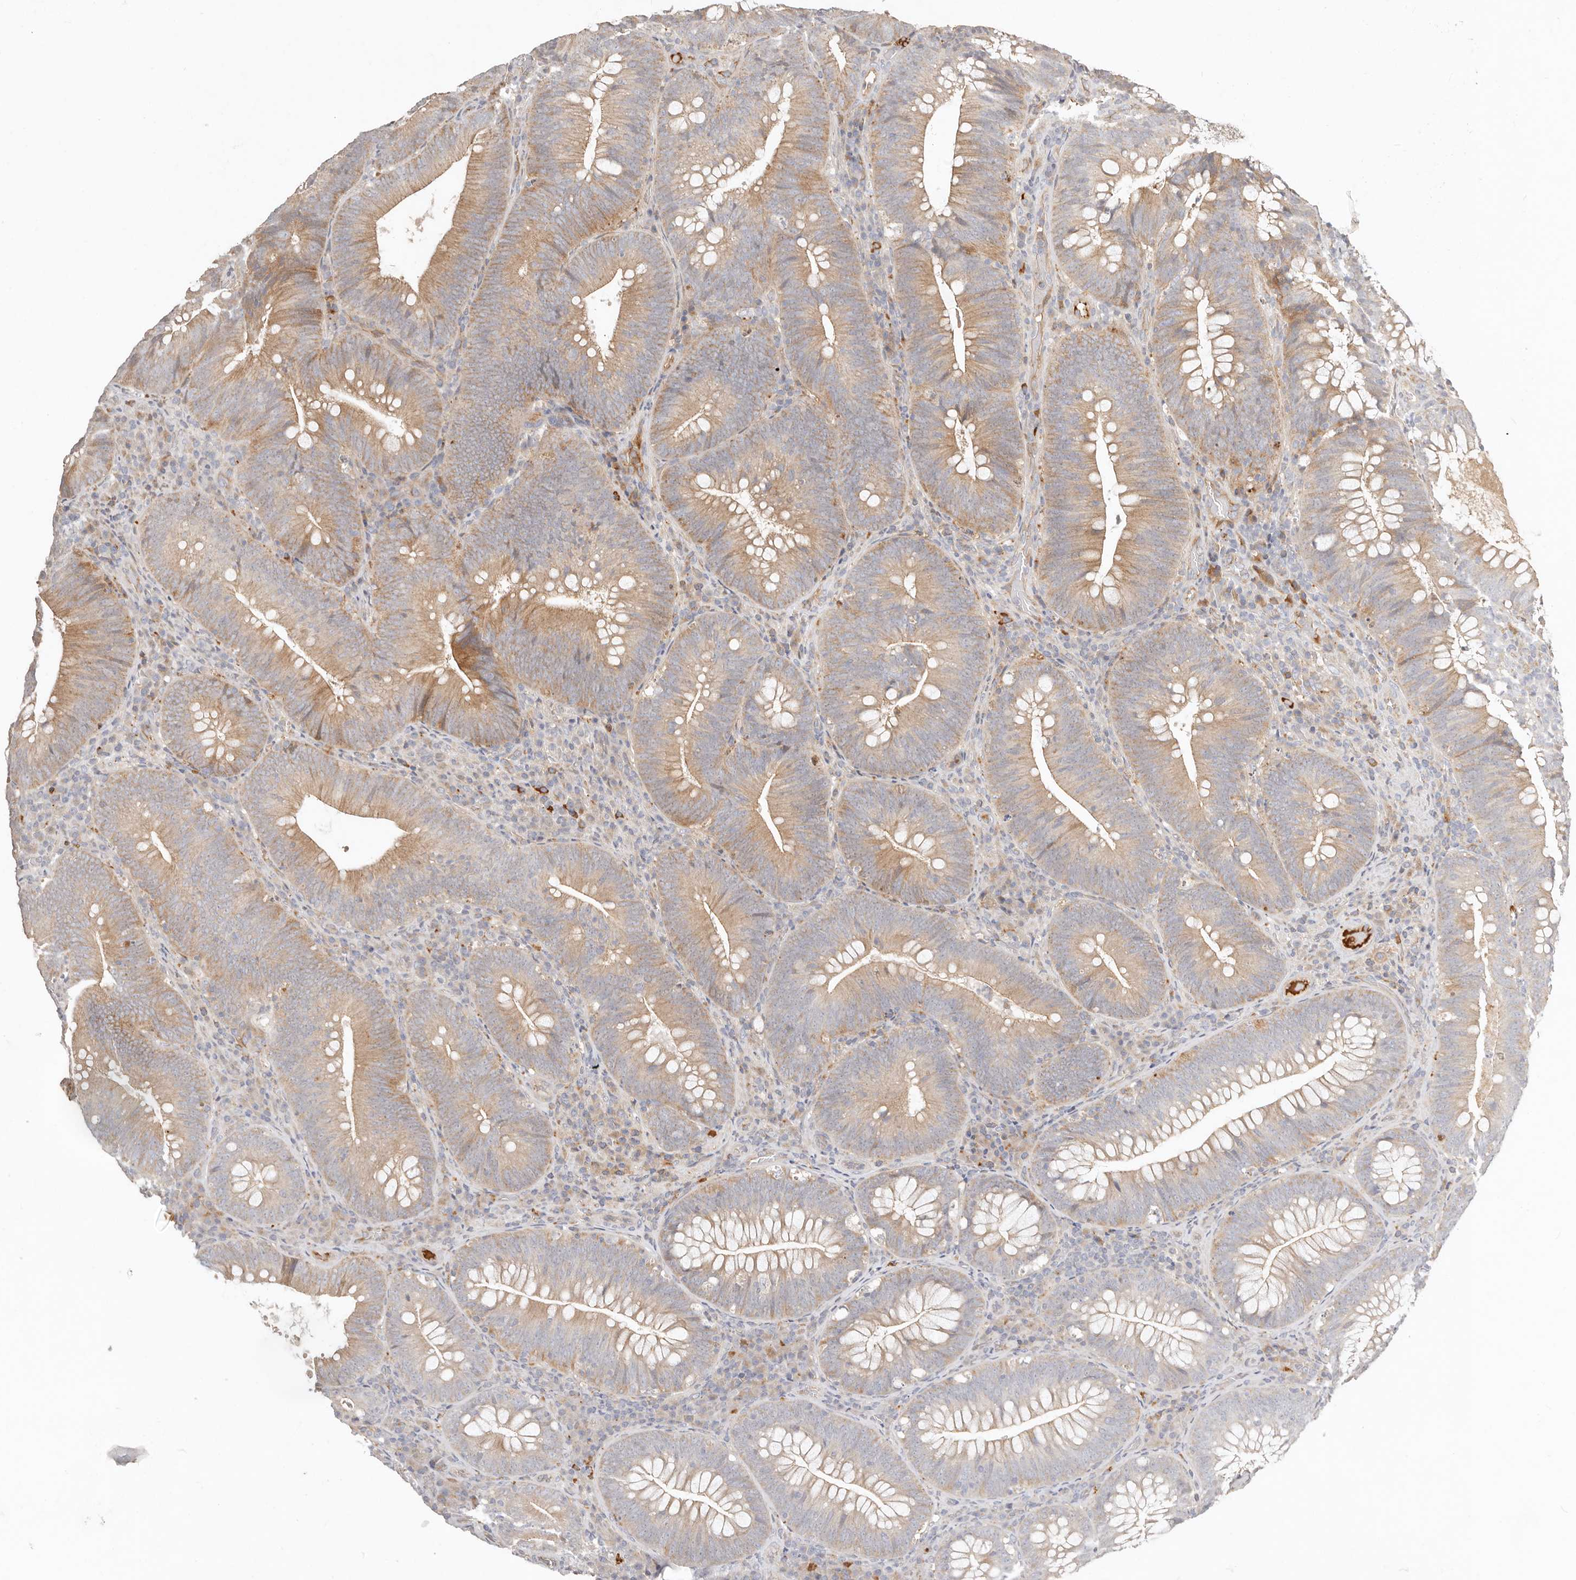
{"staining": {"intensity": "moderate", "quantity": ">75%", "location": "cytoplasmic/membranous"}, "tissue": "colorectal cancer", "cell_type": "Tumor cells", "image_type": "cancer", "snomed": [{"axis": "morphology", "description": "Normal tissue, NOS"}, {"axis": "topography", "description": "Colon"}], "caption": "Immunohistochemical staining of human colorectal cancer demonstrates moderate cytoplasmic/membranous protein expression in approximately >75% of tumor cells. (brown staining indicates protein expression, while blue staining denotes nuclei).", "gene": "MTFR2", "patient": {"sex": "female", "age": 82}}